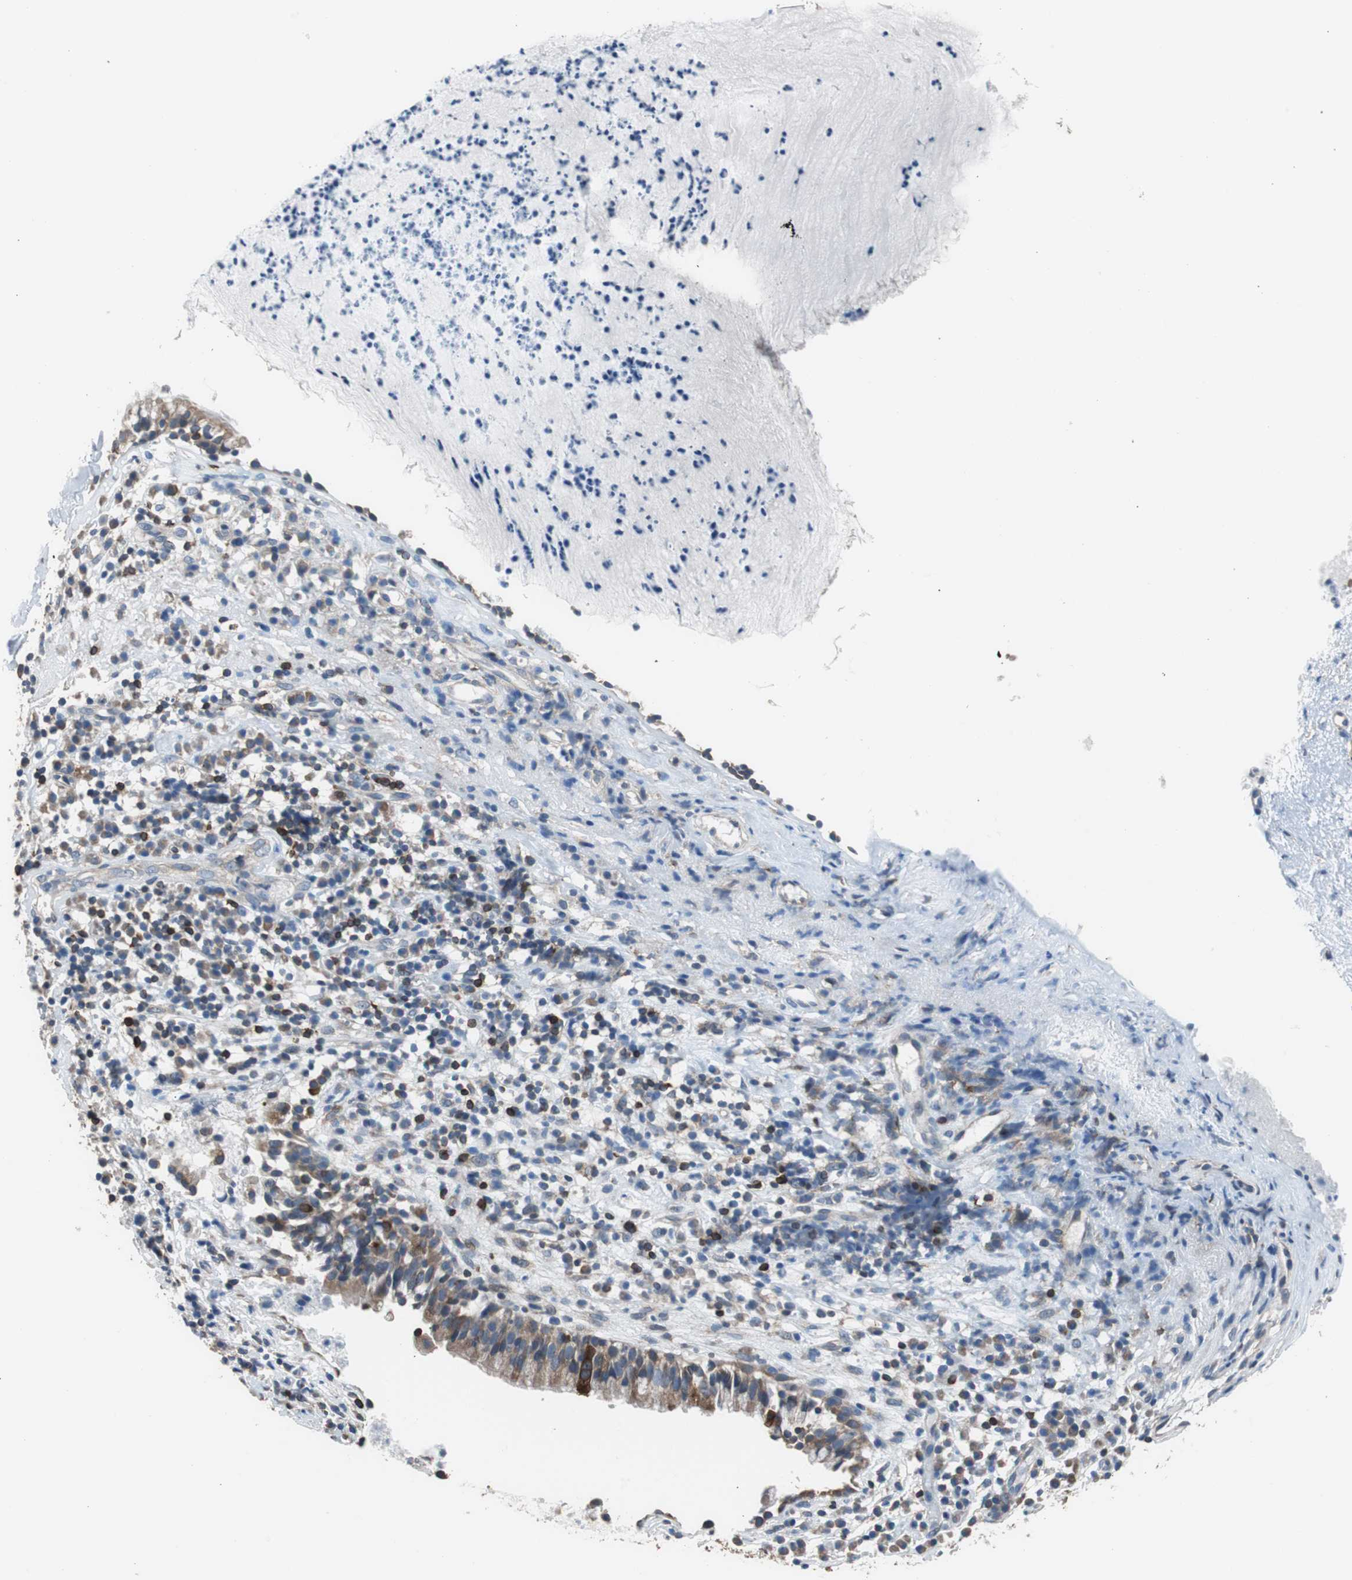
{"staining": {"intensity": "moderate", "quantity": ">75%", "location": "cytoplasmic/membranous"}, "tissue": "nasopharynx", "cell_type": "Respiratory epithelial cells", "image_type": "normal", "snomed": [{"axis": "morphology", "description": "Normal tissue, NOS"}, {"axis": "topography", "description": "Nasopharynx"}], "caption": "Protein staining of unremarkable nasopharynx reveals moderate cytoplasmic/membranous expression in approximately >75% of respiratory epithelial cells.", "gene": "PBXIP1", "patient": {"sex": "male", "age": 21}}